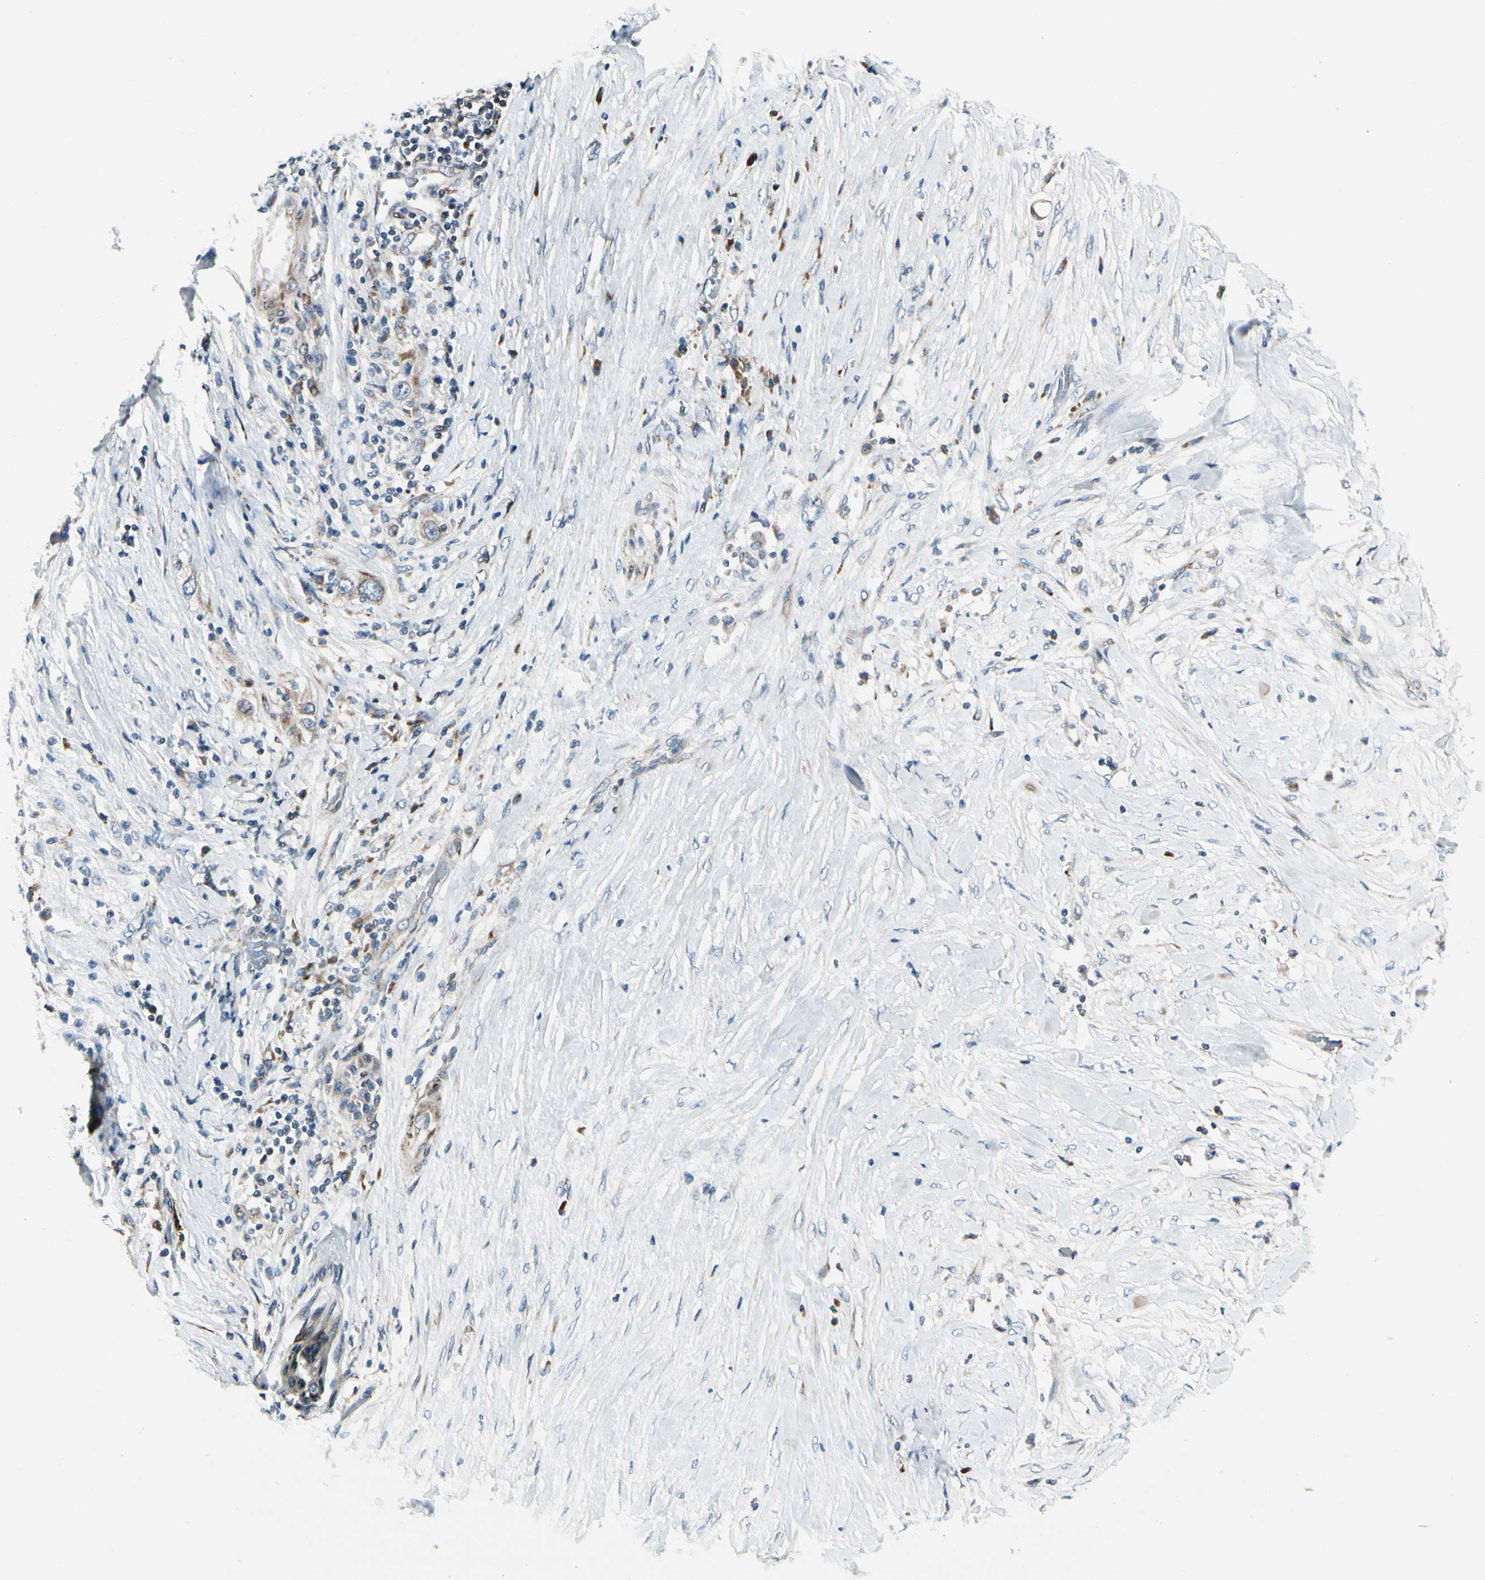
{"staining": {"intensity": "weak", "quantity": ">75%", "location": "cytoplasmic/membranous"}, "tissue": "pancreatic cancer", "cell_type": "Tumor cells", "image_type": "cancer", "snomed": [{"axis": "morphology", "description": "Adenocarcinoma, NOS"}, {"axis": "topography", "description": "Pancreas"}], "caption": "Protein staining displays weak cytoplasmic/membranous expression in approximately >75% of tumor cells in pancreatic cancer (adenocarcinoma).", "gene": "MRPL9", "patient": {"sex": "female", "age": 70}}